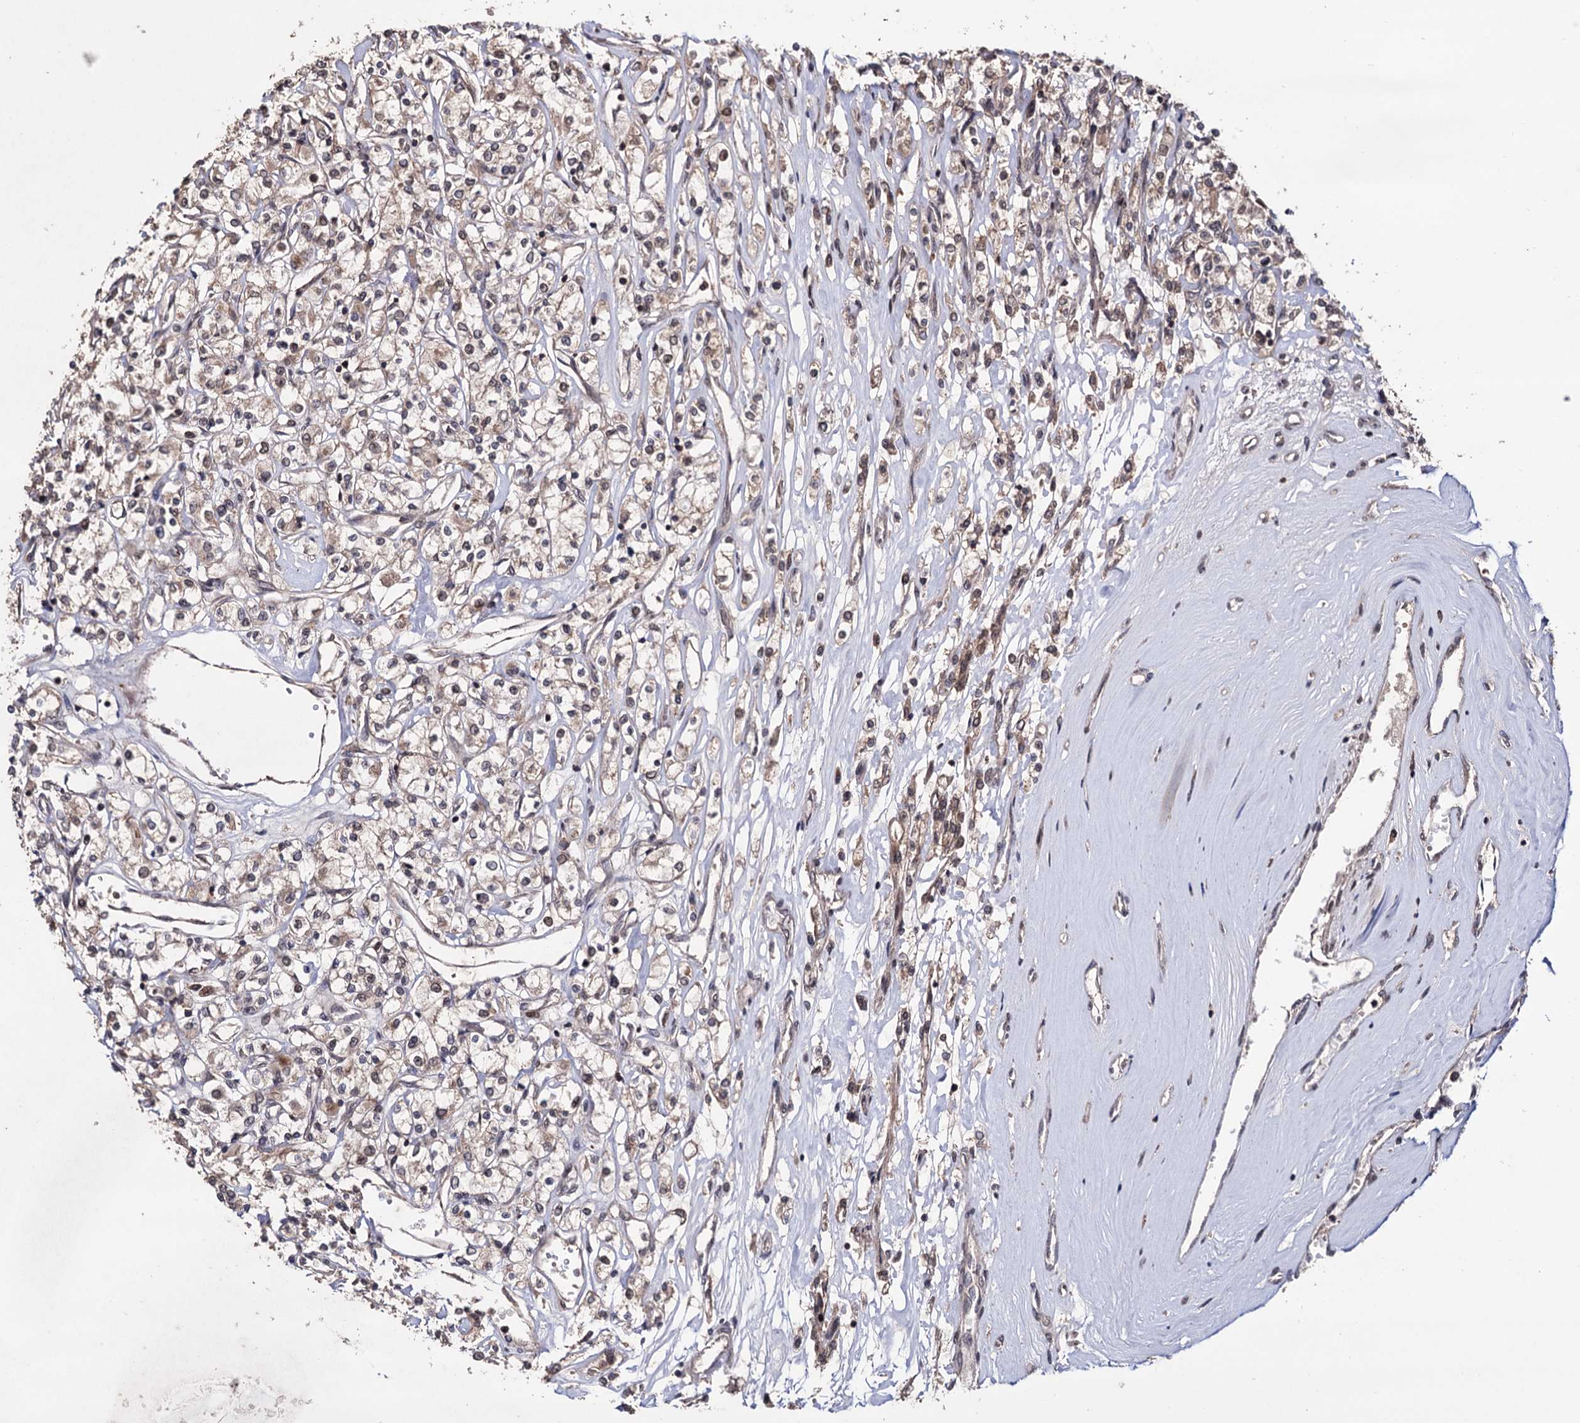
{"staining": {"intensity": "moderate", "quantity": ">75%", "location": "cytoplasmic/membranous"}, "tissue": "renal cancer", "cell_type": "Tumor cells", "image_type": "cancer", "snomed": [{"axis": "morphology", "description": "Adenocarcinoma, NOS"}, {"axis": "topography", "description": "Kidney"}], "caption": "Immunohistochemistry (IHC) photomicrograph of adenocarcinoma (renal) stained for a protein (brown), which shows medium levels of moderate cytoplasmic/membranous expression in approximately >75% of tumor cells.", "gene": "KLF5", "patient": {"sex": "female", "age": 59}}